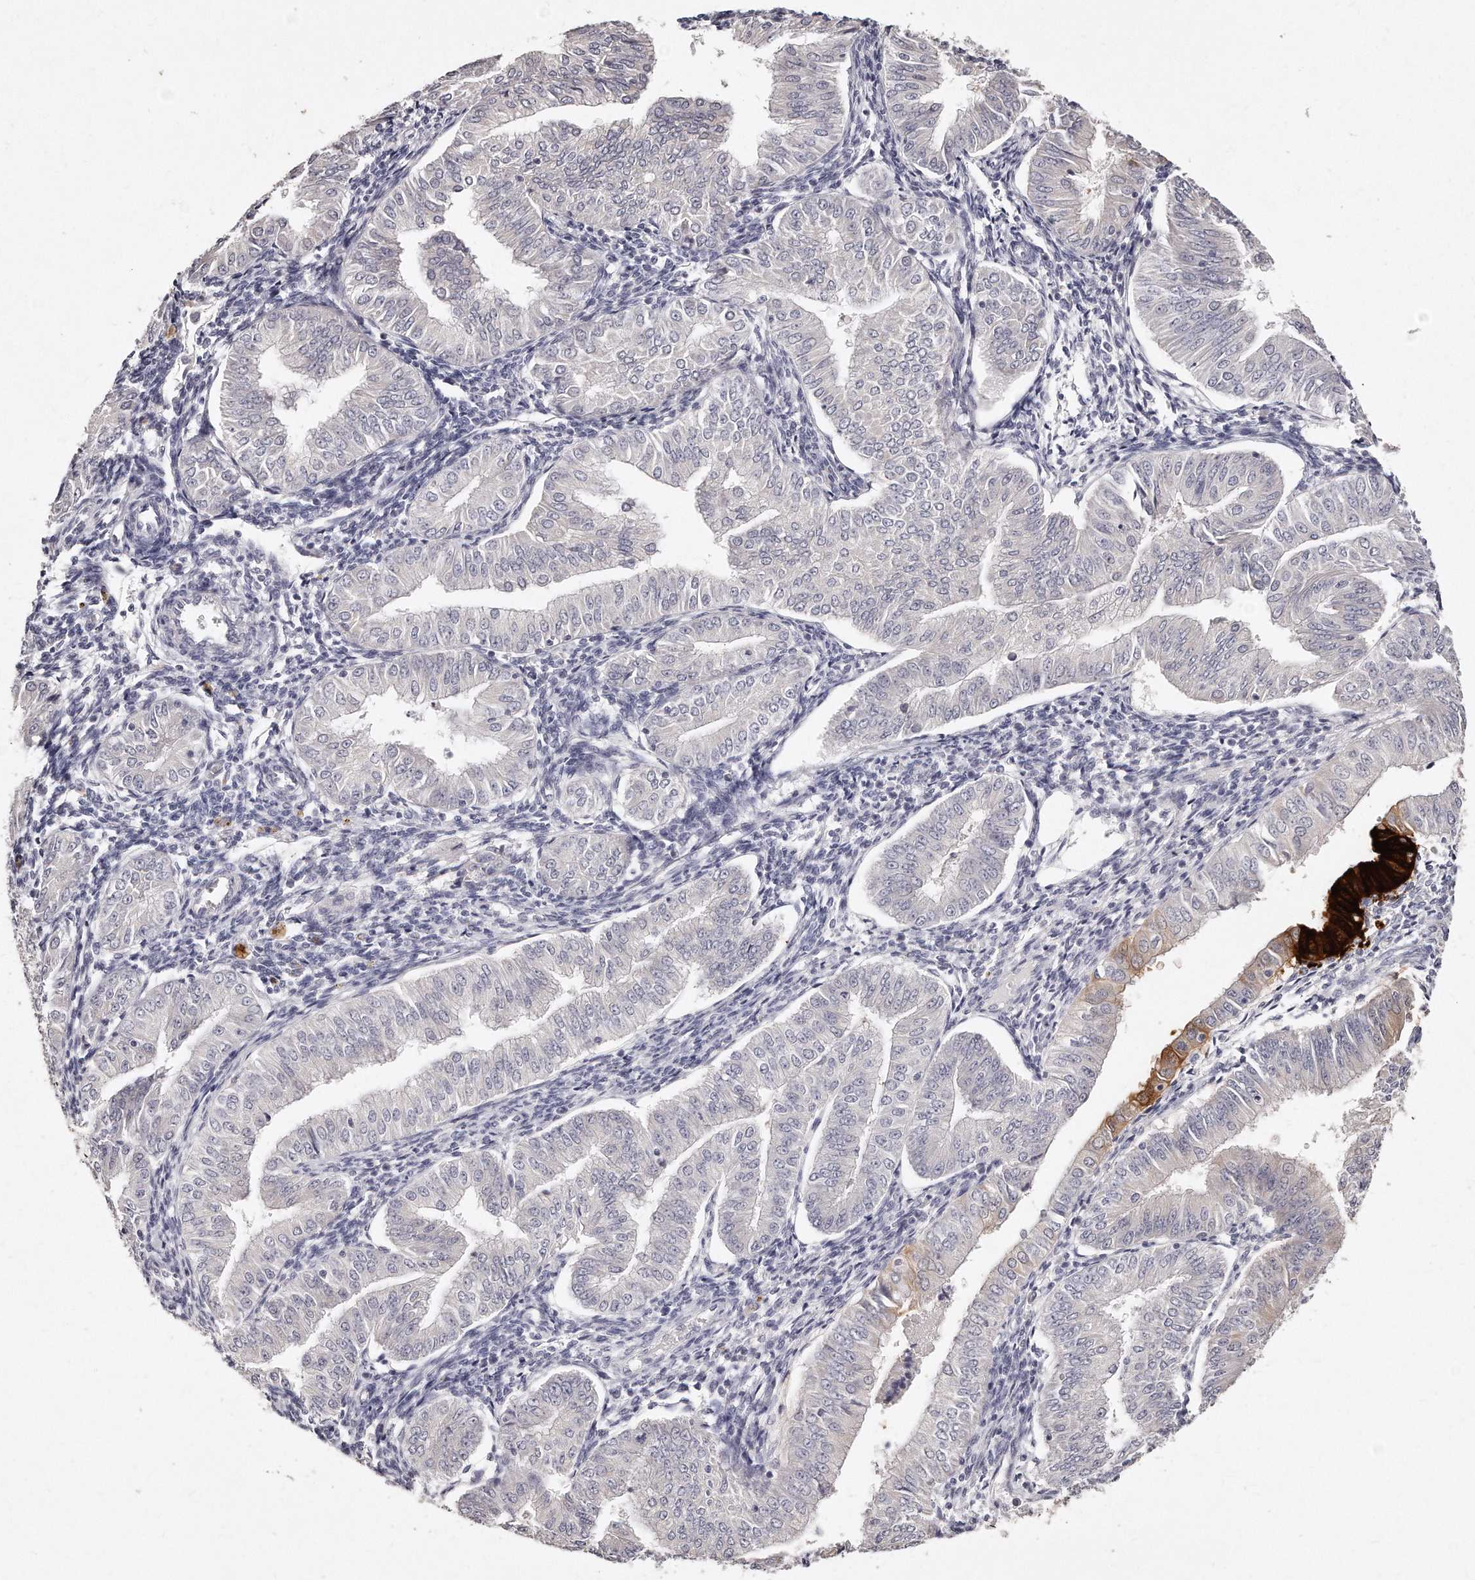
{"staining": {"intensity": "negative", "quantity": "none", "location": "none"}, "tissue": "endometrial cancer", "cell_type": "Tumor cells", "image_type": "cancer", "snomed": [{"axis": "morphology", "description": "Normal tissue, NOS"}, {"axis": "morphology", "description": "Adenocarcinoma, NOS"}, {"axis": "topography", "description": "Endometrium"}], "caption": "Human adenocarcinoma (endometrial) stained for a protein using immunohistochemistry (IHC) reveals no expression in tumor cells.", "gene": "GDA", "patient": {"sex": "female", "age": 53}}